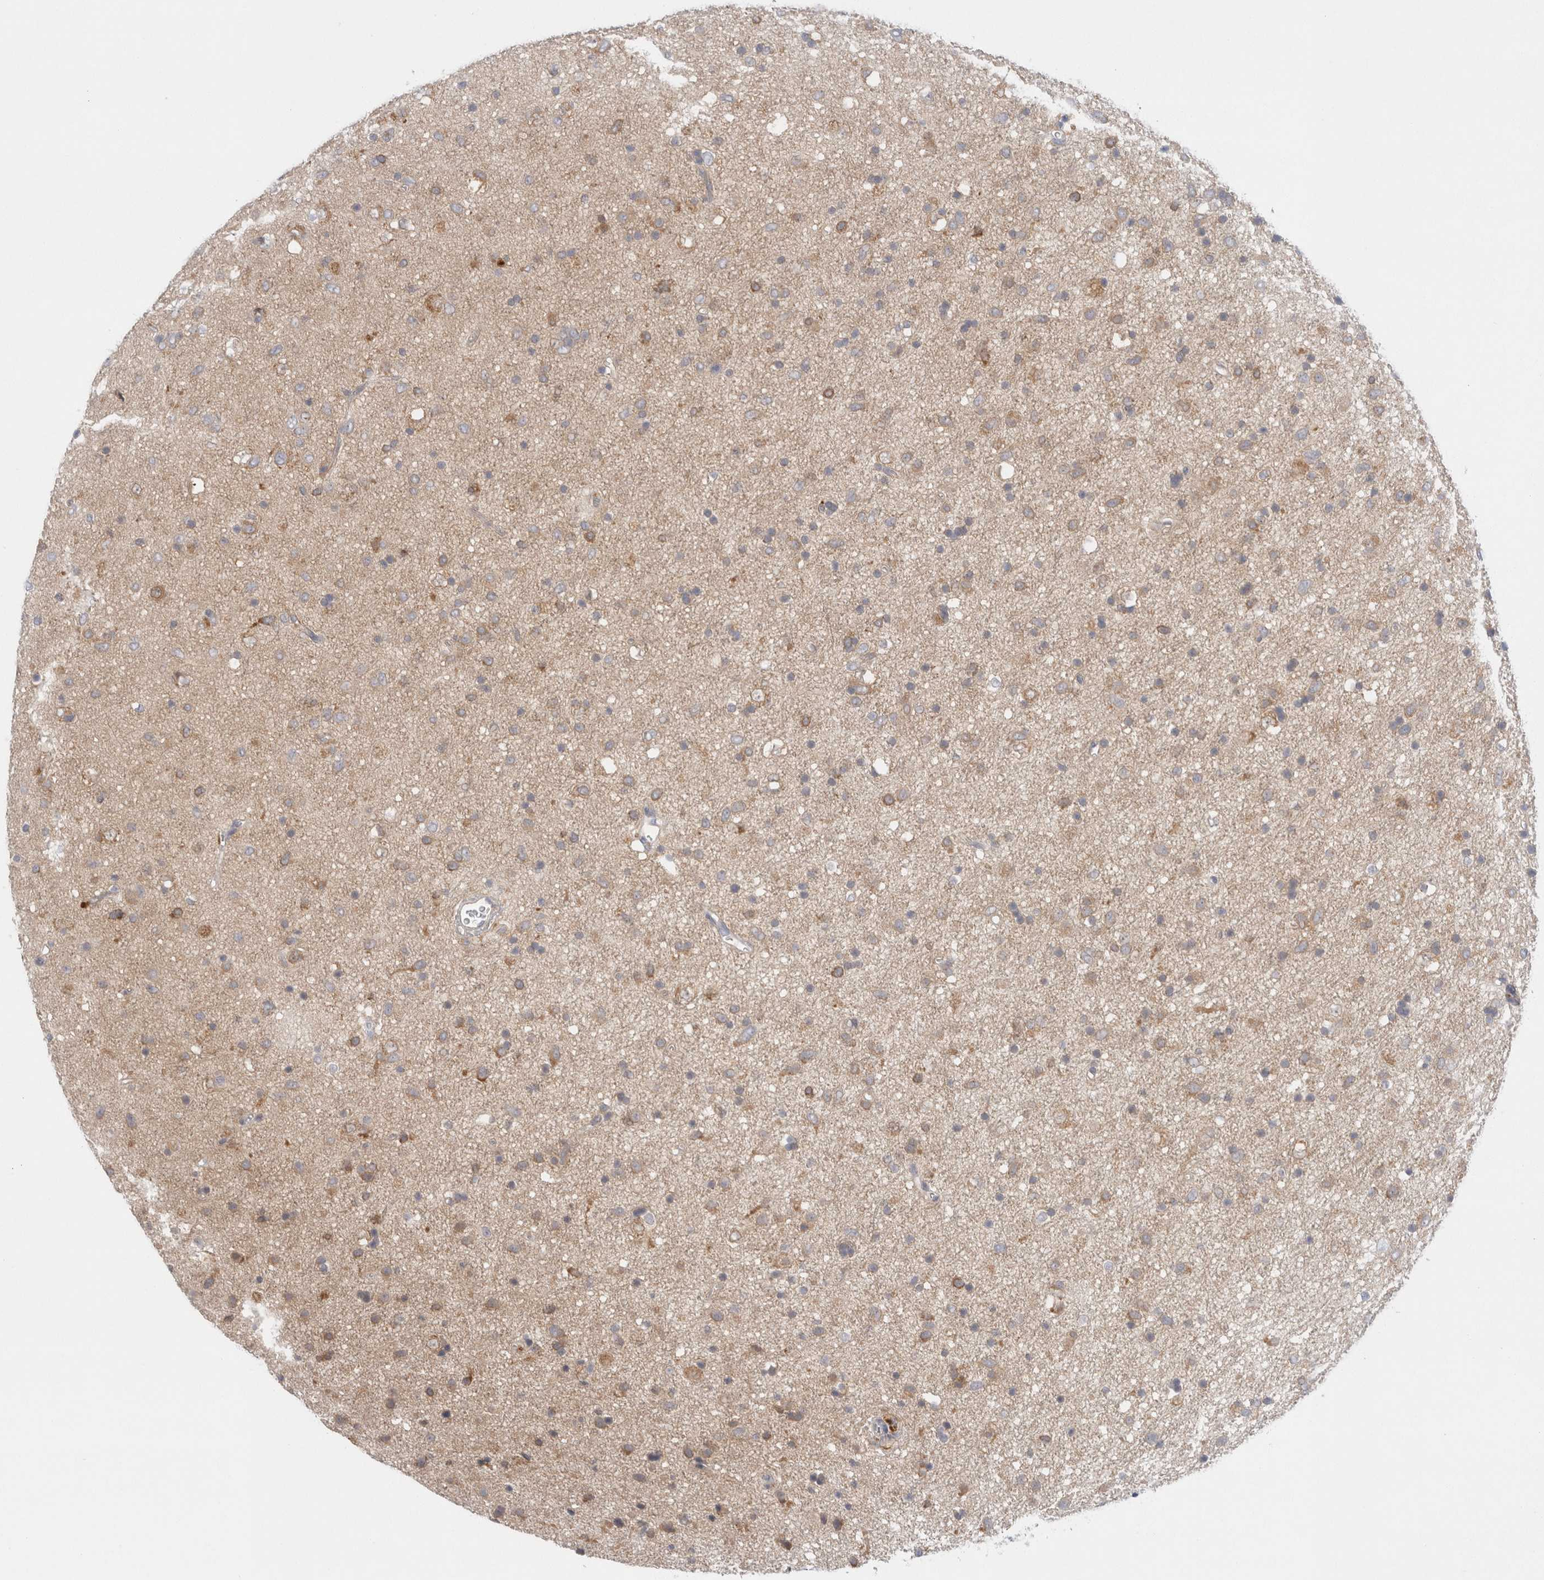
{"staining": {"intensity": "weak", "quantity": ">75%", "location": "cytoplasmic/membranous"}, "tissue": "glioma", "cell_type": "Tumor cells", "image_type": "cancer", "snomed": [{"axis": "morphology", "description": "Glioma, malignant, Low grade"}, {"axis": "topography", "description": "Brain"}], "caption": "Protein expression analysis of glioma demonstrates weak cytoplasmic/membranous expression in about >75% of tumor cells. (IHC, brightfield microscopy, high magnification).", "gene": "WIPF2", "patient": {"sex": "male", "age": 77}}